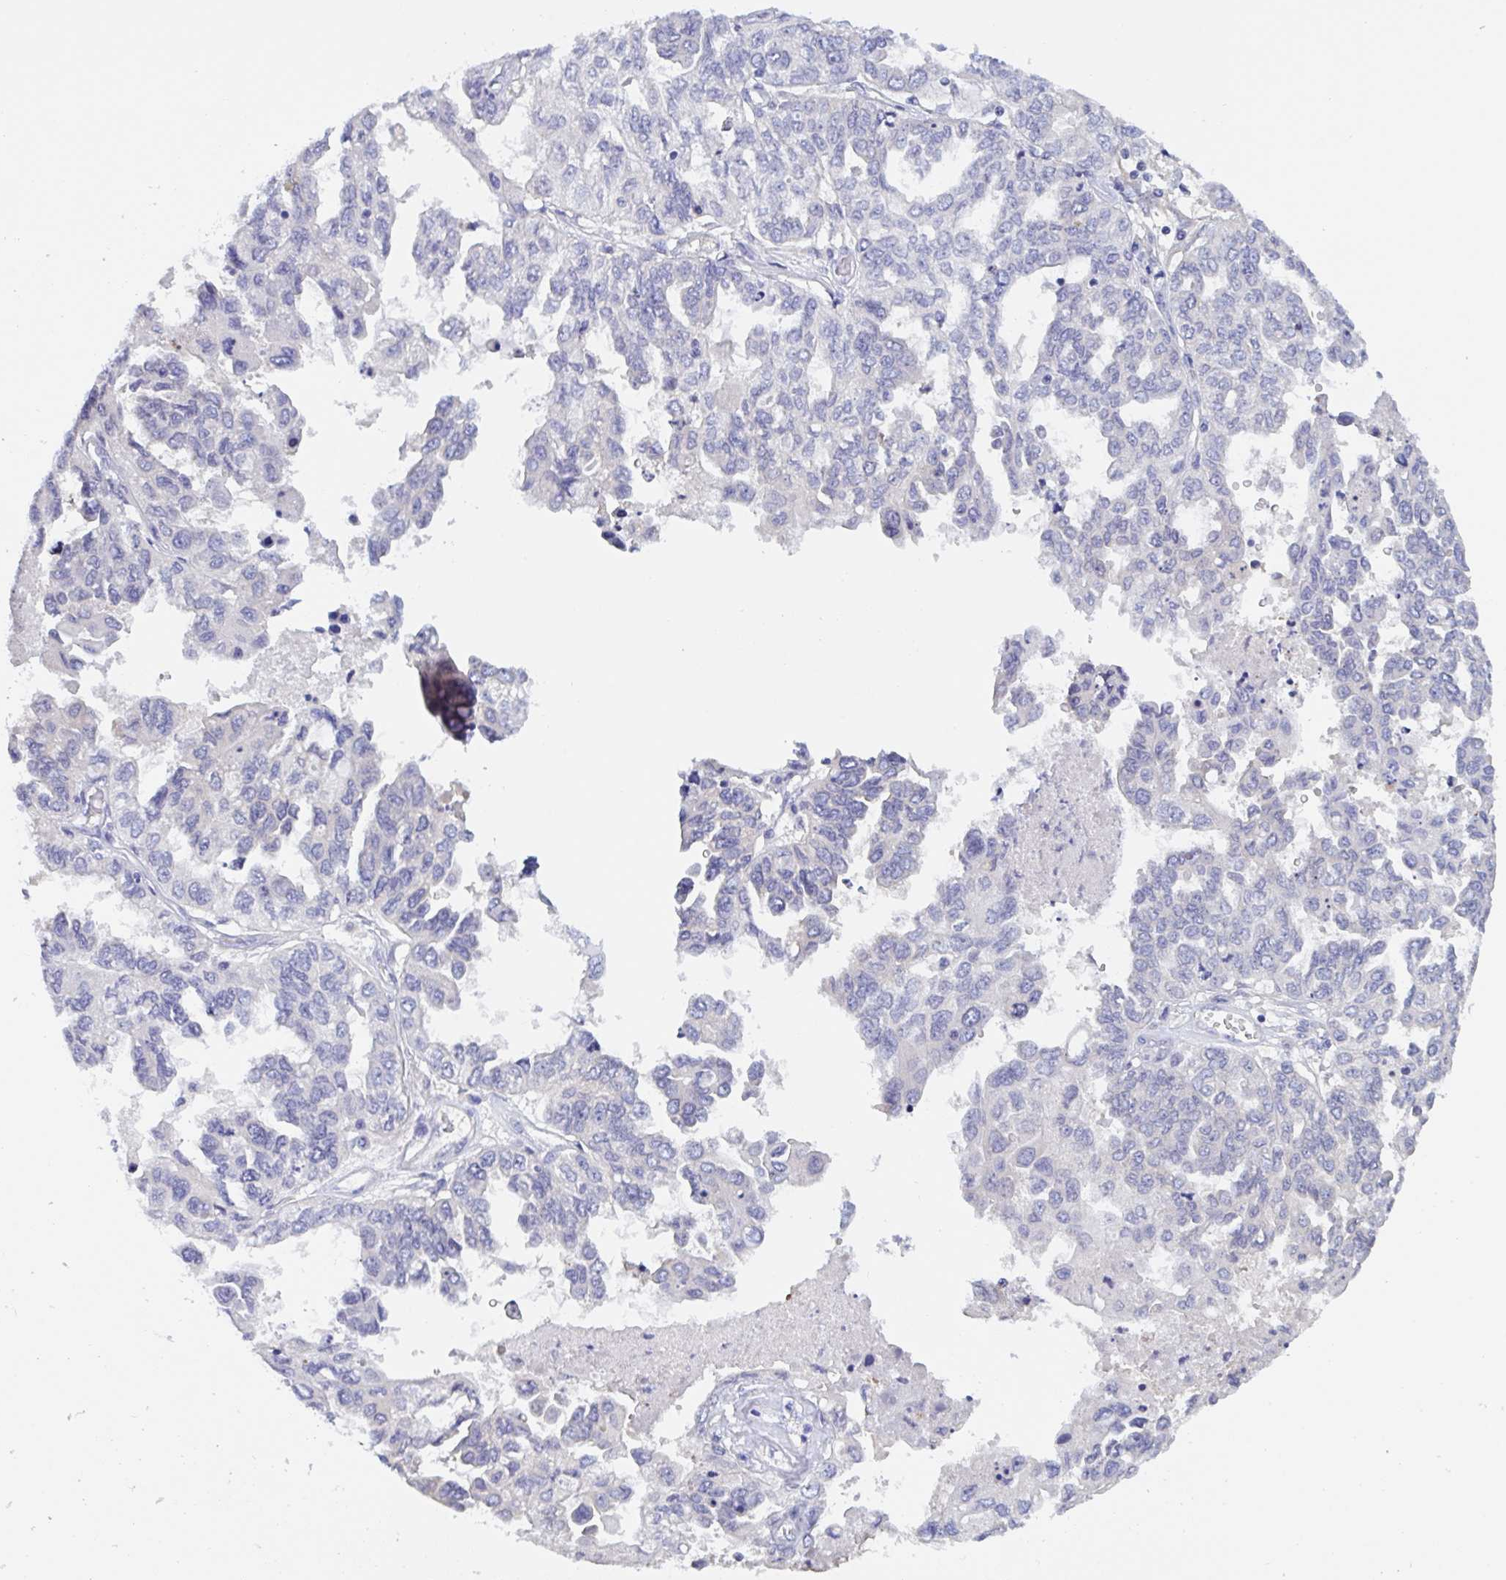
{"staining": {"intensity": "negative", "quantity": "none", "location": "none"}, "tissue": "ovarian cancer", "cell_type": "Tumor cells", "image_type": "cancer", "snomed": [{"axis": "morphology", "description": "Cystadenocarcinoma, serous, NOS"}, {"axis": "topography", "description": "Ovary"}], "caption": "DAB immunohistochemical staining of serous cystadenocarcinoma (ovarian) reveals no significant positivity in tumor cells. (DAB immunohistochemistry (IHC) with hematoxylin counter stain).", "gene": "SERPINB13", "patient": {"sex": "female", "age": 53}}